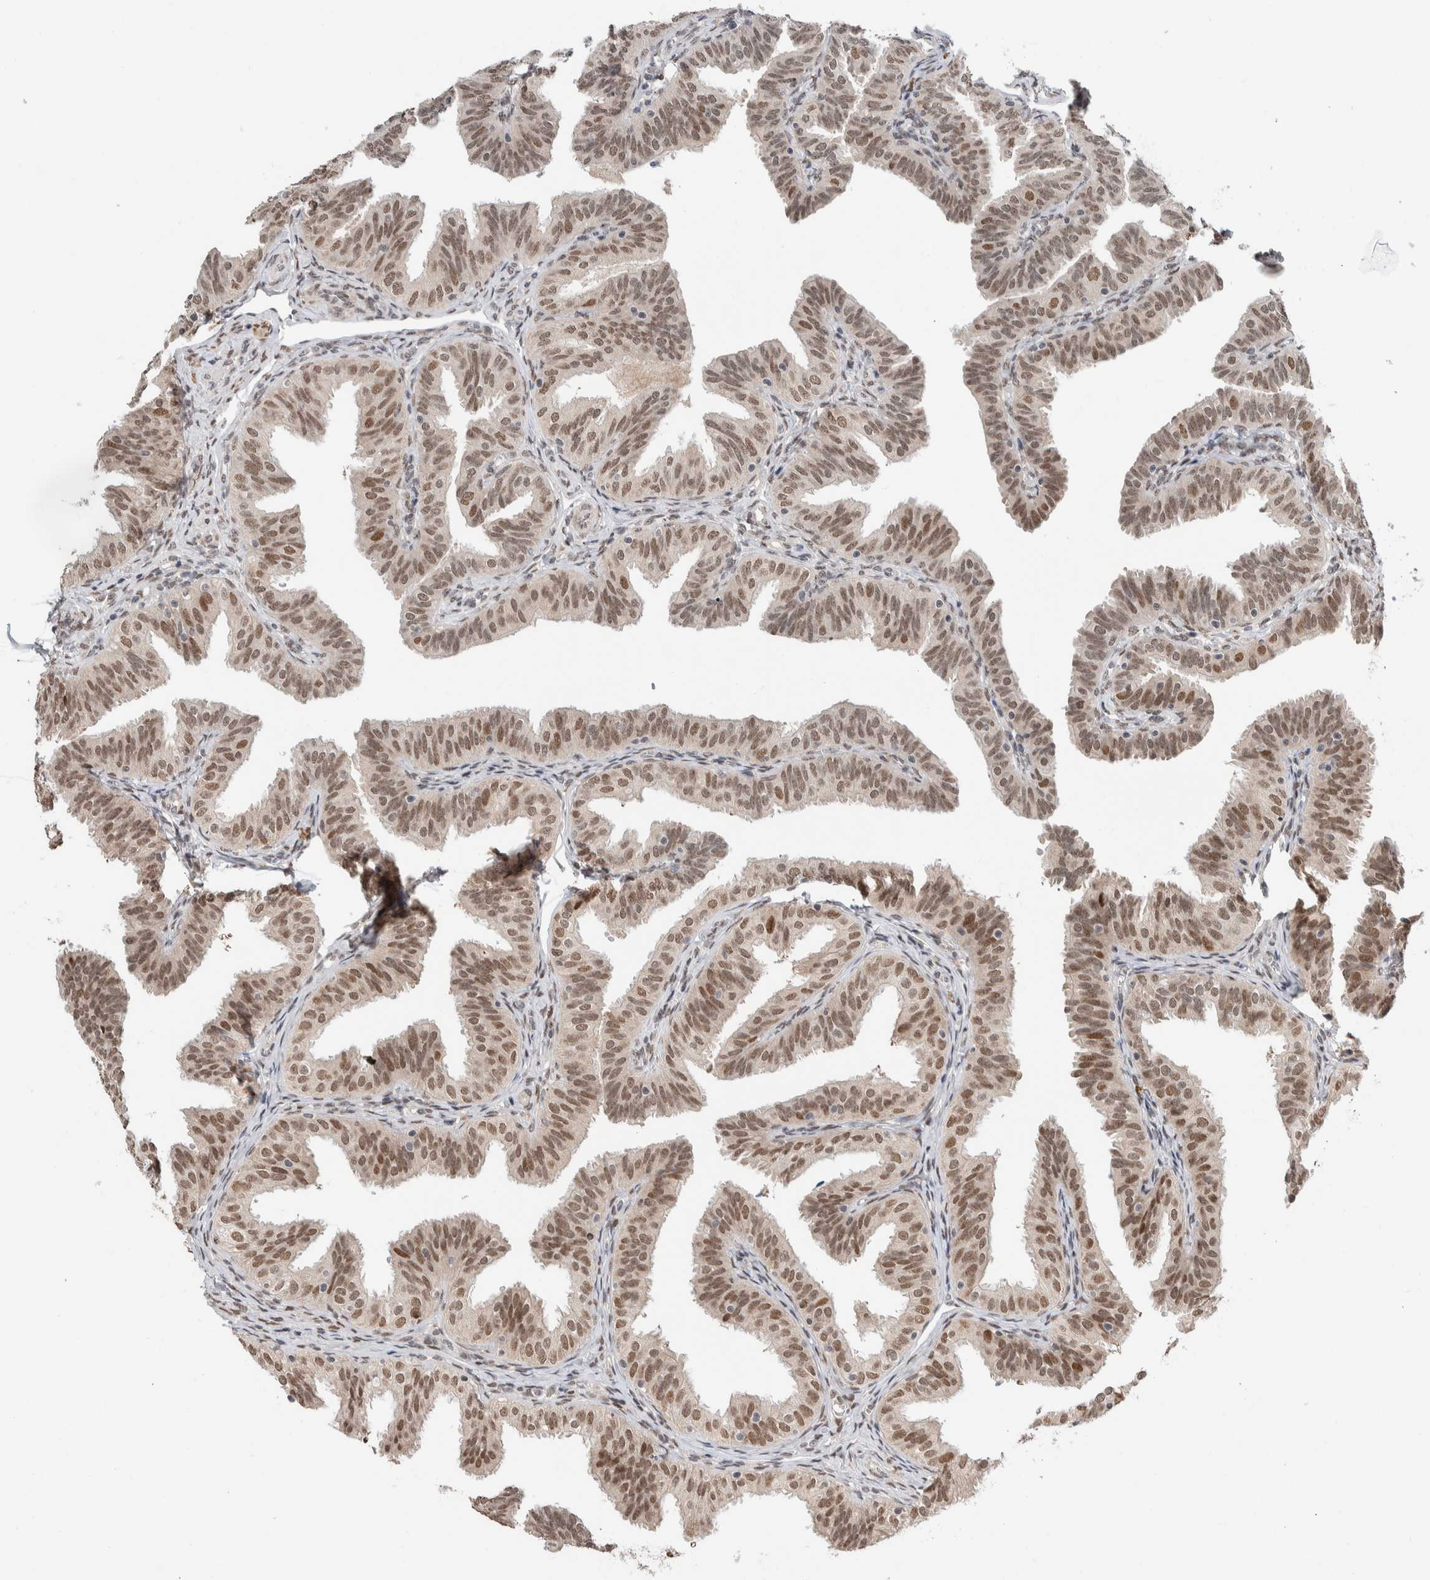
{"staining": {"intensity": "moderate", "quantity": "25%-75%", "location": "cytoplasmic/membranous,nuclear"}, "tissue": "fallopian tube", "cell_type": "Glandular cells", "image_type": "normal", "snomed": [{"axis": "morphology", "description": "Normal tissue, NOS"}, {"axis": "topography", "description": "Fallopian tube"}], "caption": "High-power microscopy captured an immunohistochemistry (IHC) image of unremarkable fallopian tube, revealing moderate cytoplasmic/membranous,nuclear positivity in about 25%-75% of glandular cells.", "gene": "TNRC18", "patient": {"sex": "female", "age": 35}}